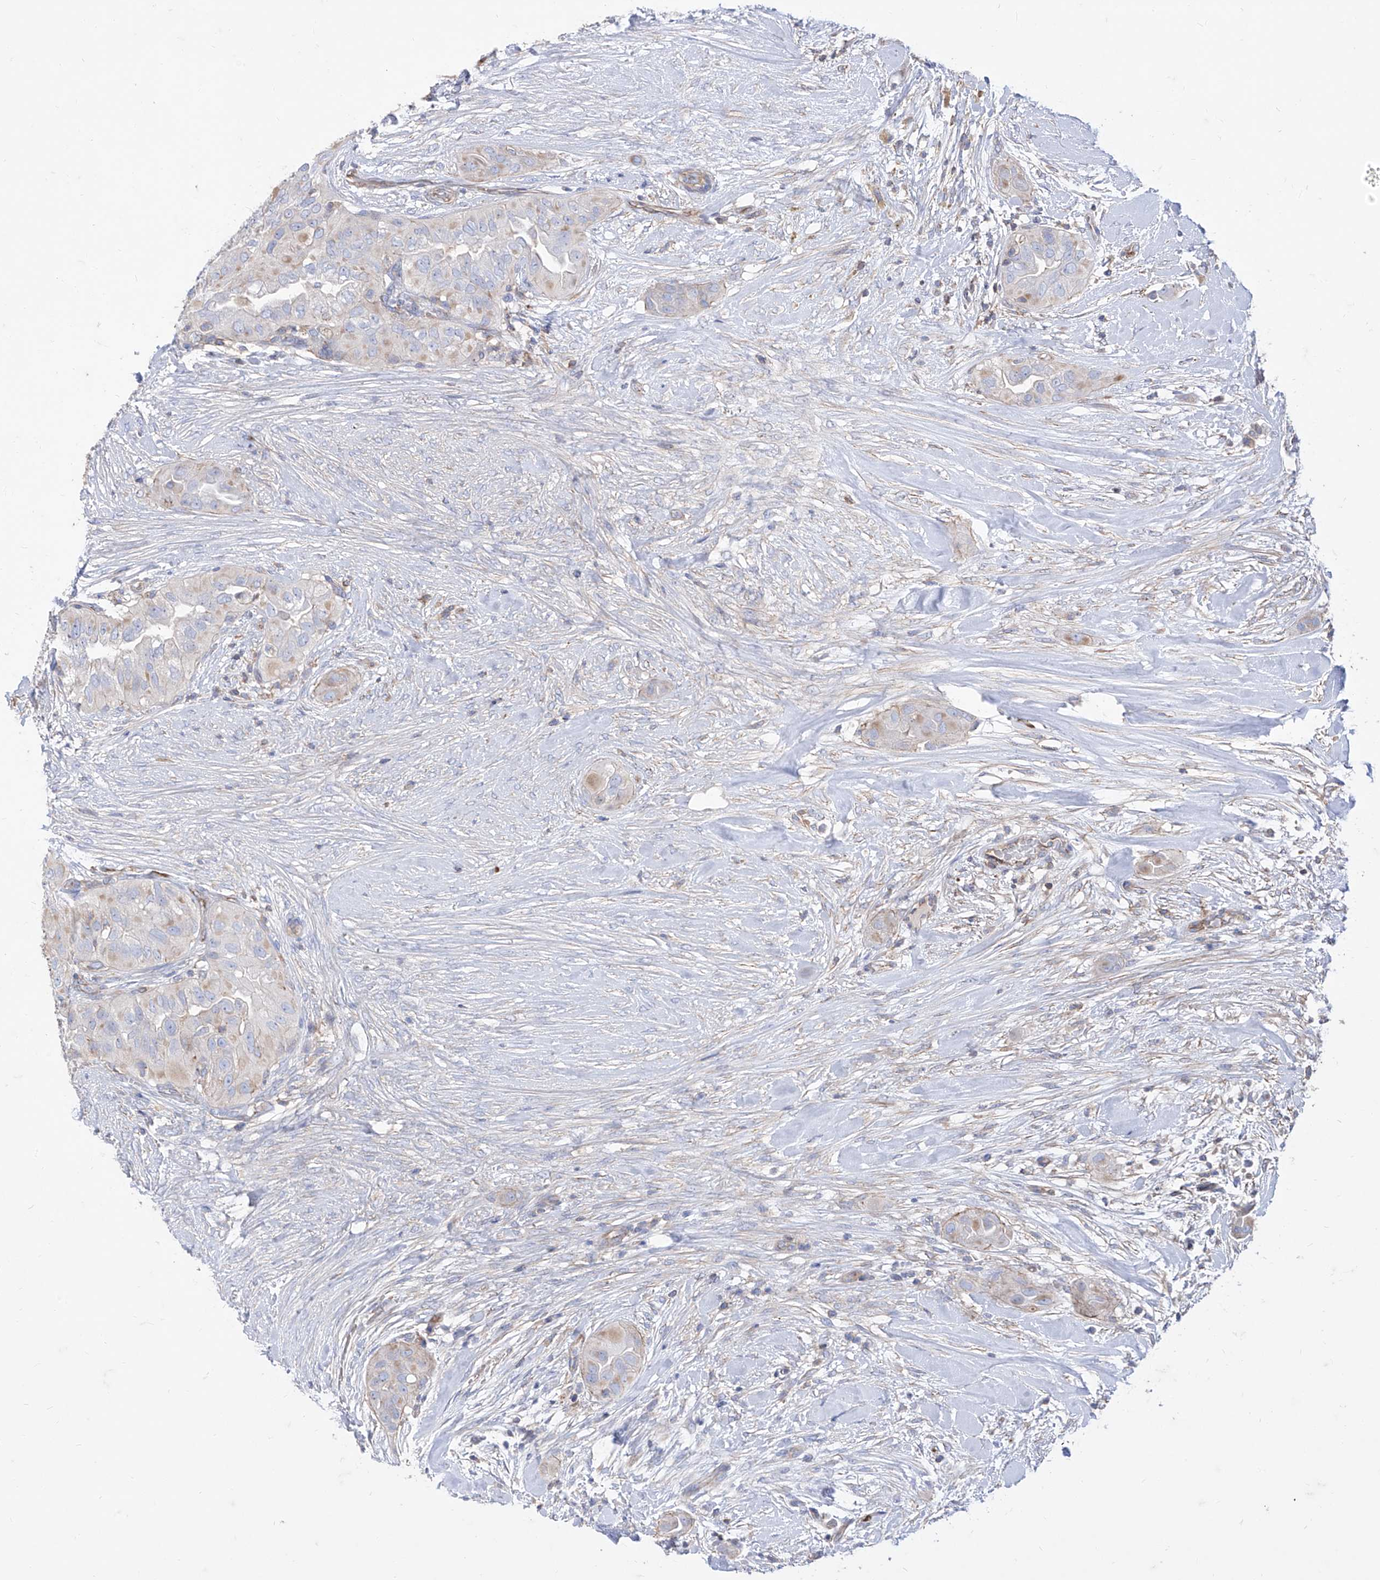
{"staining": {"intensity": "negative", "quantity": "none", "location": "none"}, "tissue": "thyroid cancer", "cell_type": "Tumor cells", "image_type": "cancer", "snomed": [{"axis": "morphology", "description": "Papillary adenocarcinoma, NOS"}, {"axis": "topography", "description": "Thyroid gland"}], "caption": "A micrograph of thyroid papillary adenocarcinoma stained for a protein demonstrates no brown staining in tumor cells.", "gene": "C1orf74", "patient": {"sex": "female", "age": 59}}